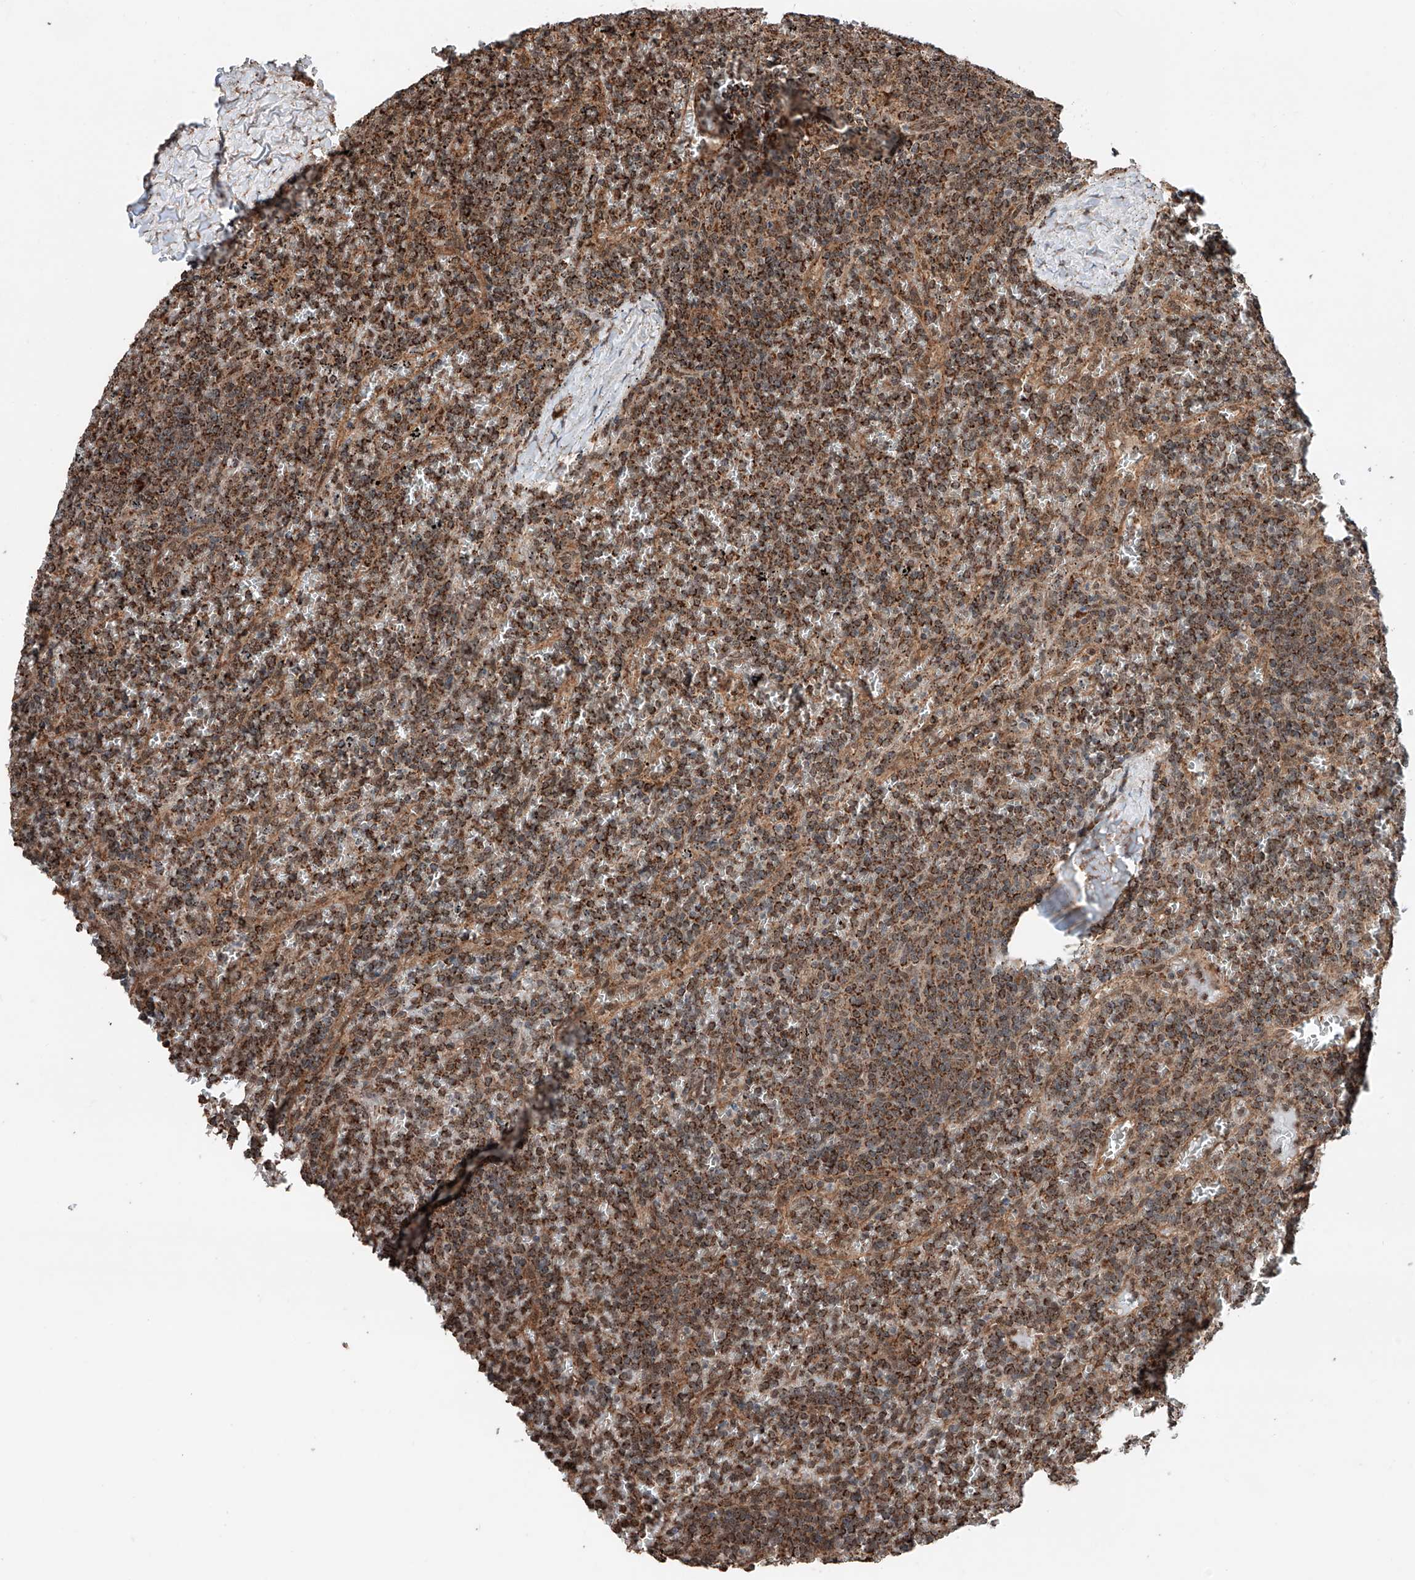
{"staining": {"intensity": "strong", "quantity": ">75%", "location": "cytoplasmic/membranous"}, "tissue": "lymphoma", "cell_type": "Tumor cells", "image_type": "cancer", "snomed": [{"axis": "morphology", "description": "Malignant lymphoma, non-Hodgkin's type, Low grade"}, {"axis": "topography", "description": "Spleen"}], "caption": "Protein staining shows strong cytoplasmic/membranous positivity in approximately >75% of tumor cells in low-grade malignant lymphoma, non-Hodgkin's type.", "gene": "ZNF445", "patient": {"sex": "female", "age": 19}}